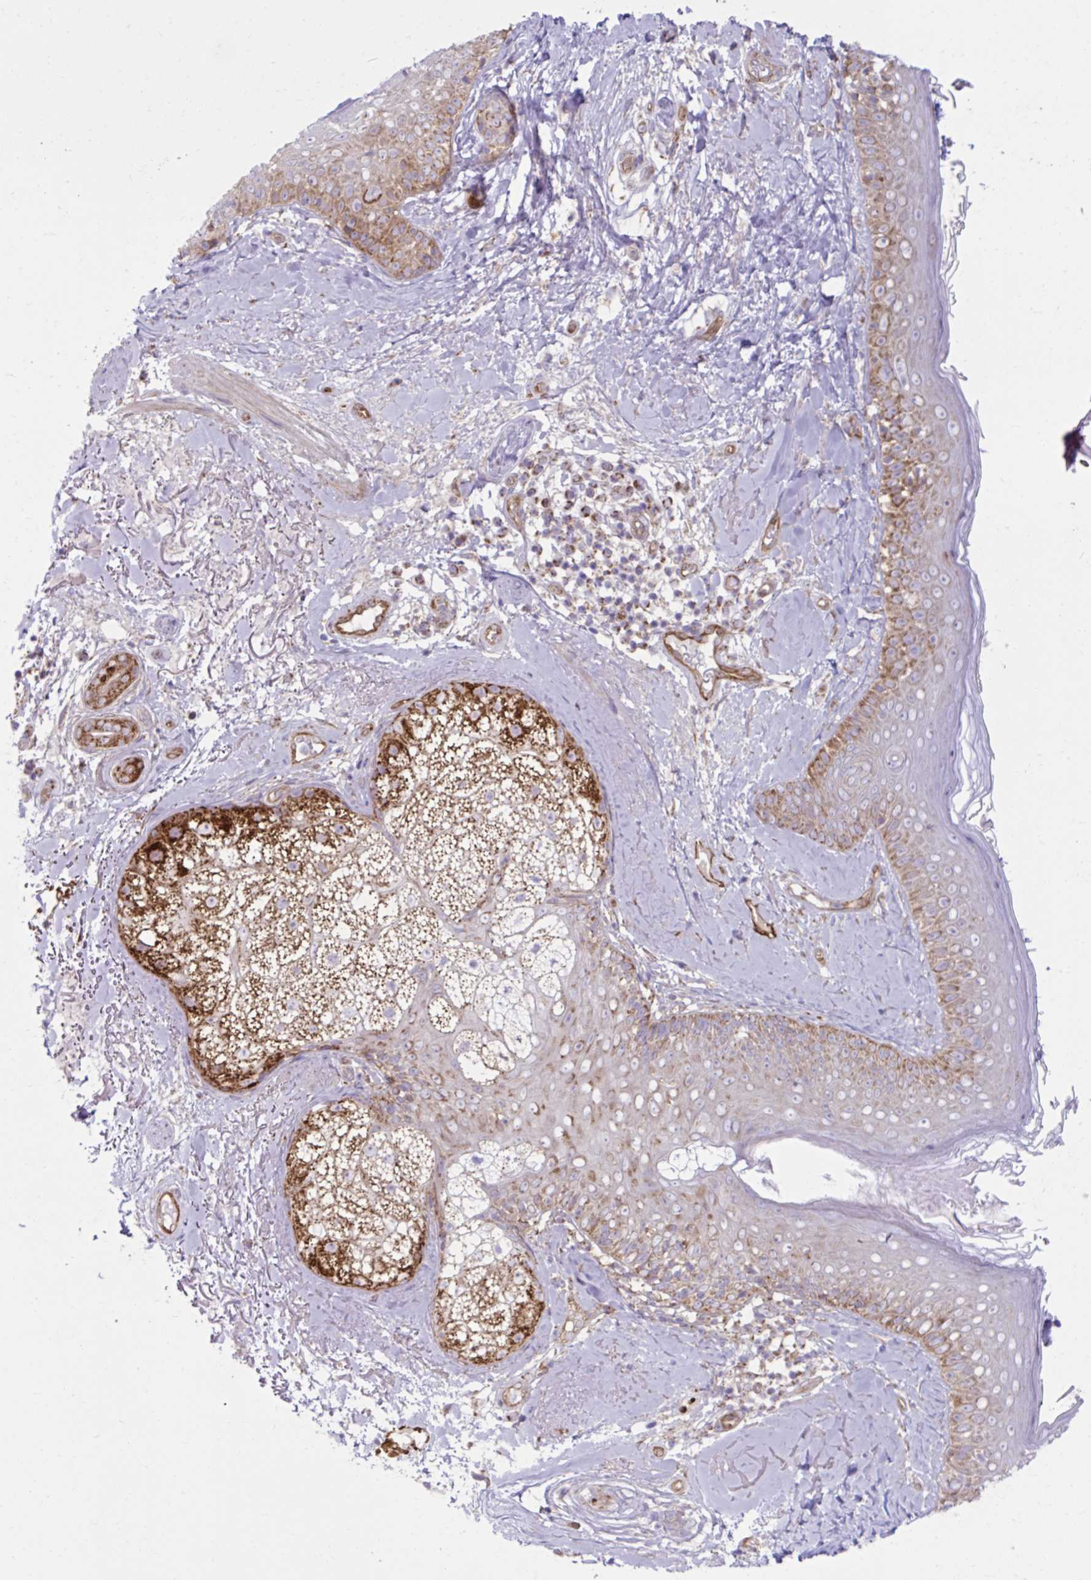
{"staining": {"intensity": "weak", "quantity": "25%-75%", "location": "cytoplasmic/membranous"}, "tissue": "skin", "cell_type": "Fibroblasts", "image_type": "normal", "snomed": [{"axis": "morphology", "description": "Normal tissue, NOS"}, {"axis": "topography", "description": "Skin"}], "caption": "A low amount of weak cytoplasmic/membranous staining is identified in about 25%-75% of fibroblasts in benign skin. The staining was performed using DAB (3,3'-diaminobenzidine), with brown indicating positive protein expression. Nuclei are stained blue with hematoxylin.", "gene": "LIMS1", "patient": {"sex": "male", "age": 73}}